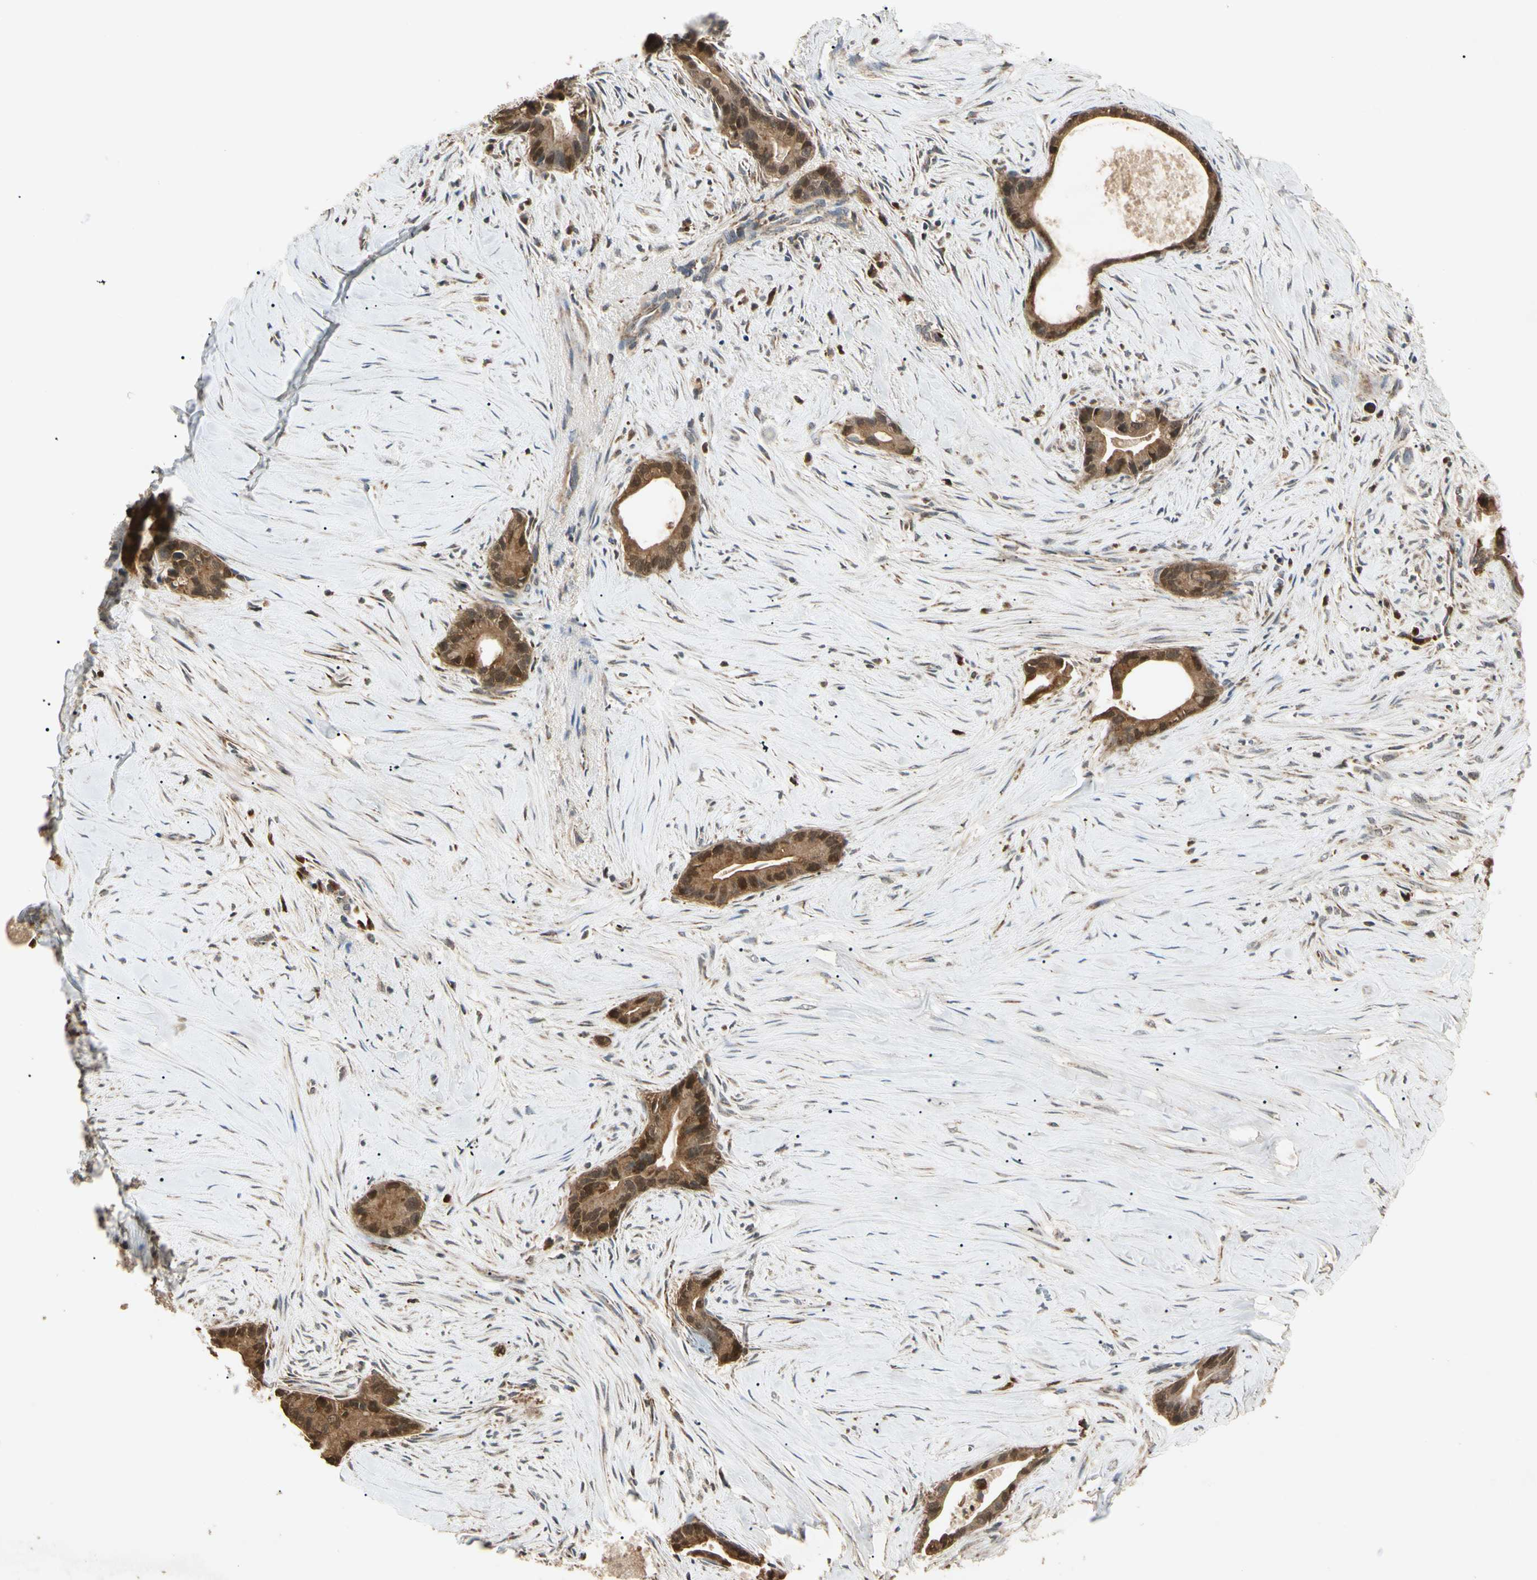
{"staining": {"intensity": "moderate", "quantity": ">75%", "location": "cytoplasmic/membranous,nuclear"}, "tissue": "liver cancer", "cell_type": "Tumor cells", "image_type": "cancer", "snomed": [{"axis": "morphology", "description": "Cholangiocarcinoma"}, {"axis": "topography", "description": "Liver"}], "caption": "IHC image of neoplastic tissue: liver cholangiocarcinoma stained using immunohistochemistry (IHC) displays medium levels of moderate protein expression localized specifically in the cytoplasmic/membranous and nuclear of tumor cells, appearing as a cytoplasmic/membranous and nuclear brown color.", "gene": "PRDX5", "patient": {"sex": "female", "age": 55}}